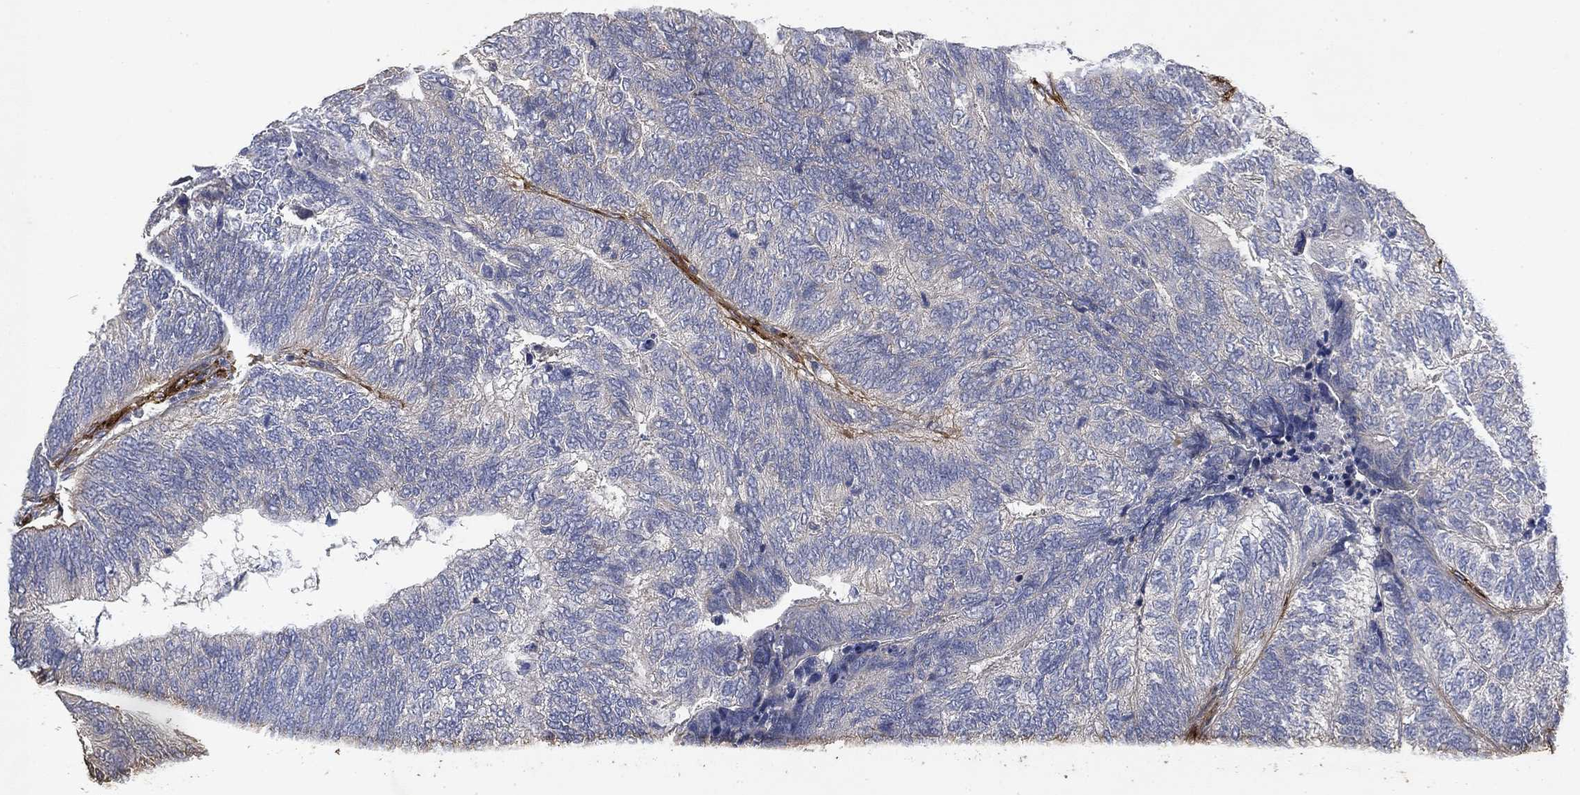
{"staining": {"intensity": "negative", "quantity": "none", "location": "none"}, "tissue": "colorectal cancer", "cell_type": "Tumor cells", "image_type": "cancer", "snomed": [{"axis": "morphology", "description": "Adenocarcinoma, NOS"}, {"axis": "topography", "description": "Colon"}], "caption": "Tumor cells are negative for brown protein staining in colorectal adenocarcinoma.", "gene": "COL4A2", "patient": {"sex": "female", "age": 67}}